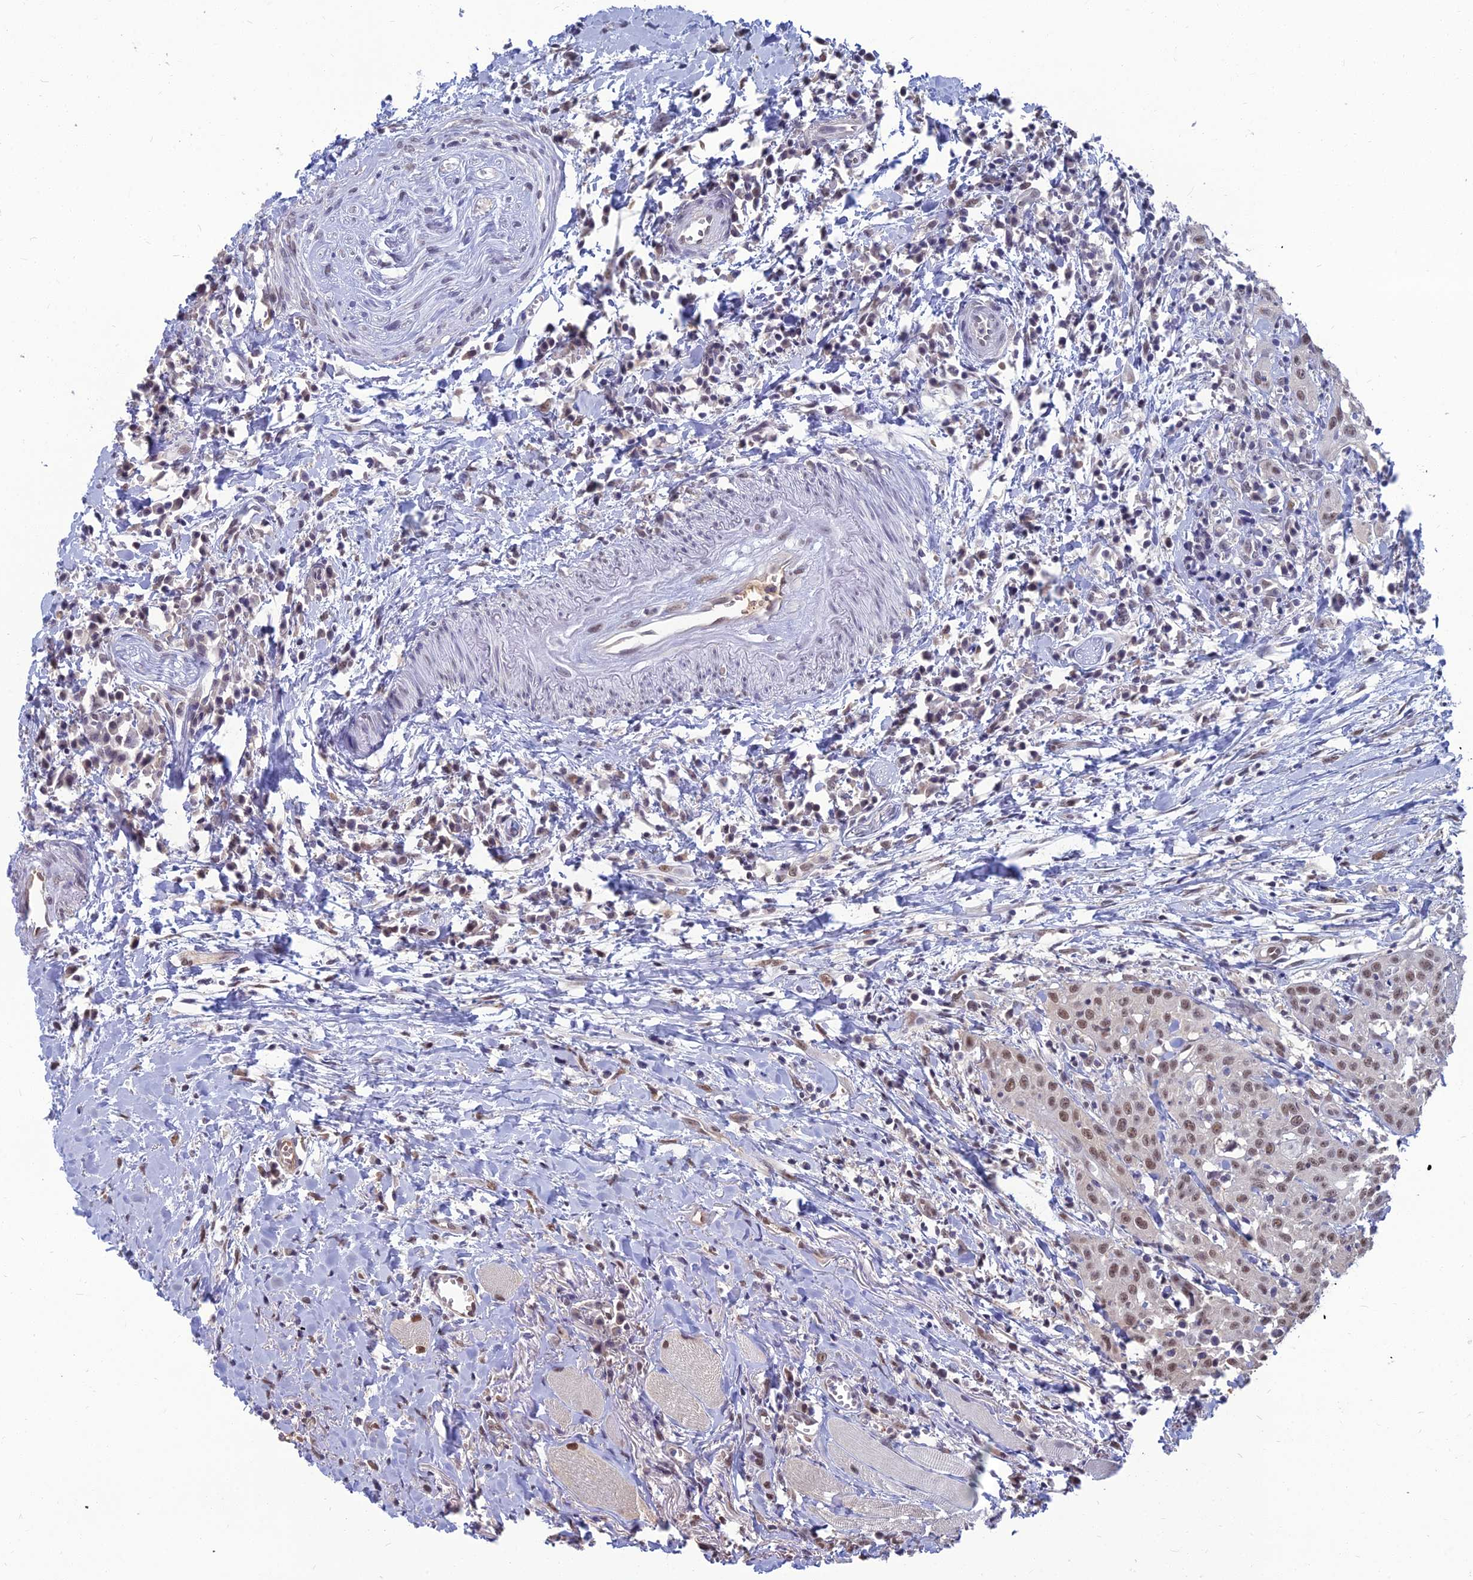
{"staining": {"intensity": "moderate", "quantity": ">75%", "location": "nuclear"}, "tissue": "head and neck cancer", "cell_type": "Tumor cells", "image_type": "cancer", "snomed": [{"axis": "morphology", "description": "Squamous cell carcinoma, NOS"}, {"axis": "topography", "description": "Head-Neck"}], "caption": "Tumor cells reveal medium levels of moderate nuclear expression in approximately >75% of cells in human head and neck squamous cell carcinoma.", "gene": "SRSF7", "patient": {"sex": "female", "age": 70}}